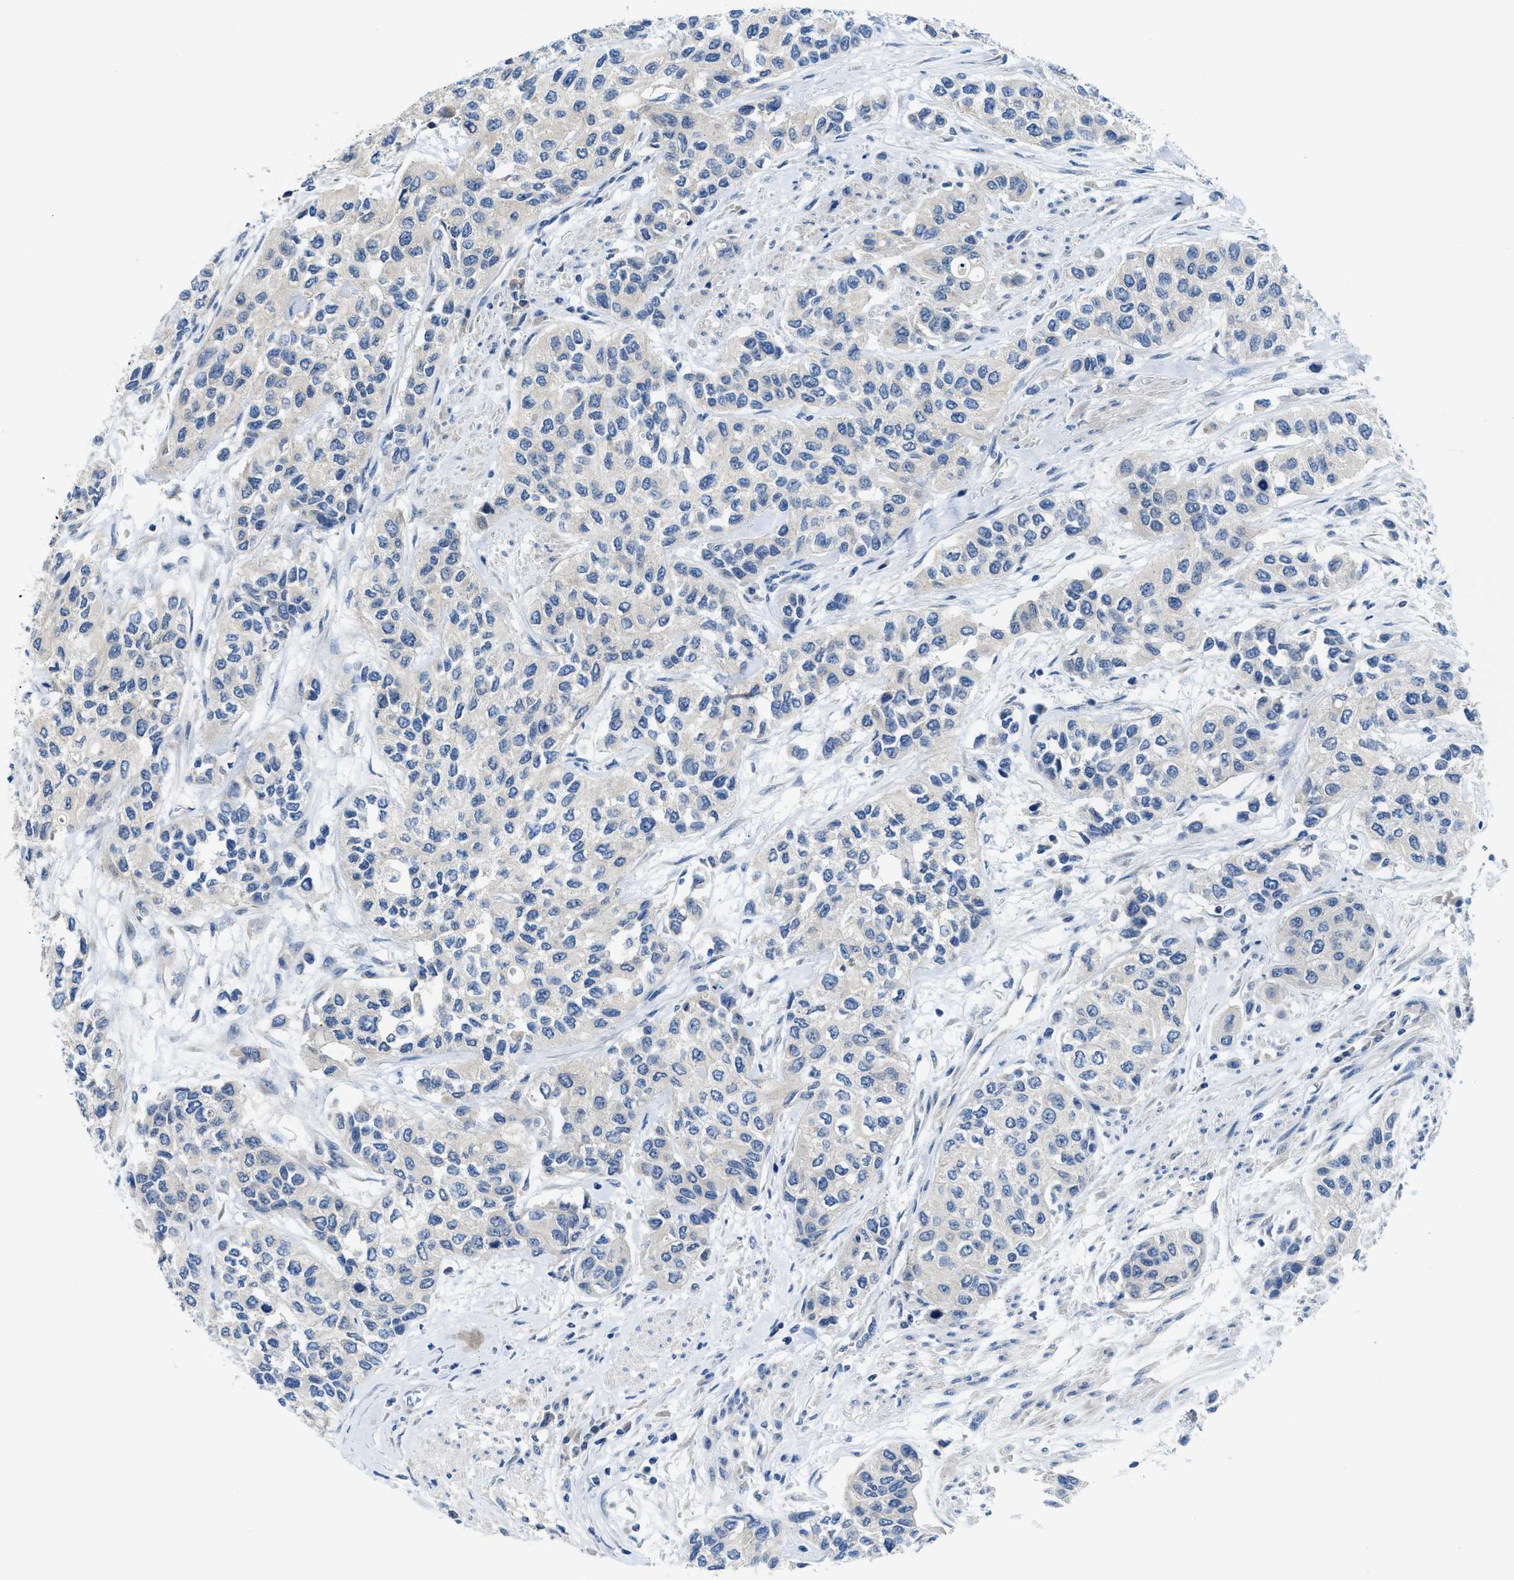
{"staining": {"intensity": "negative", "quantity": "none", "location": "none"}, "tissue": "urothelial cancer", "cell_type": "Tumor cells", "image_type": "cancer", "snomed": [{"axis": "morphology", "description": "Urothelial carcinoma, High grade"}, {"axis": "topography", "description": "Urinary bladder"}], "caption": "Immunohistochemical staining of urothelial cancer shows no significant expression in tumor cells. (DAB (3,3'-diaminobenzidine) immunohistochemistry with hematoxylin counter stain).", "gene": "RIPK2", "patient": {"sex": "female", "age": 56}}